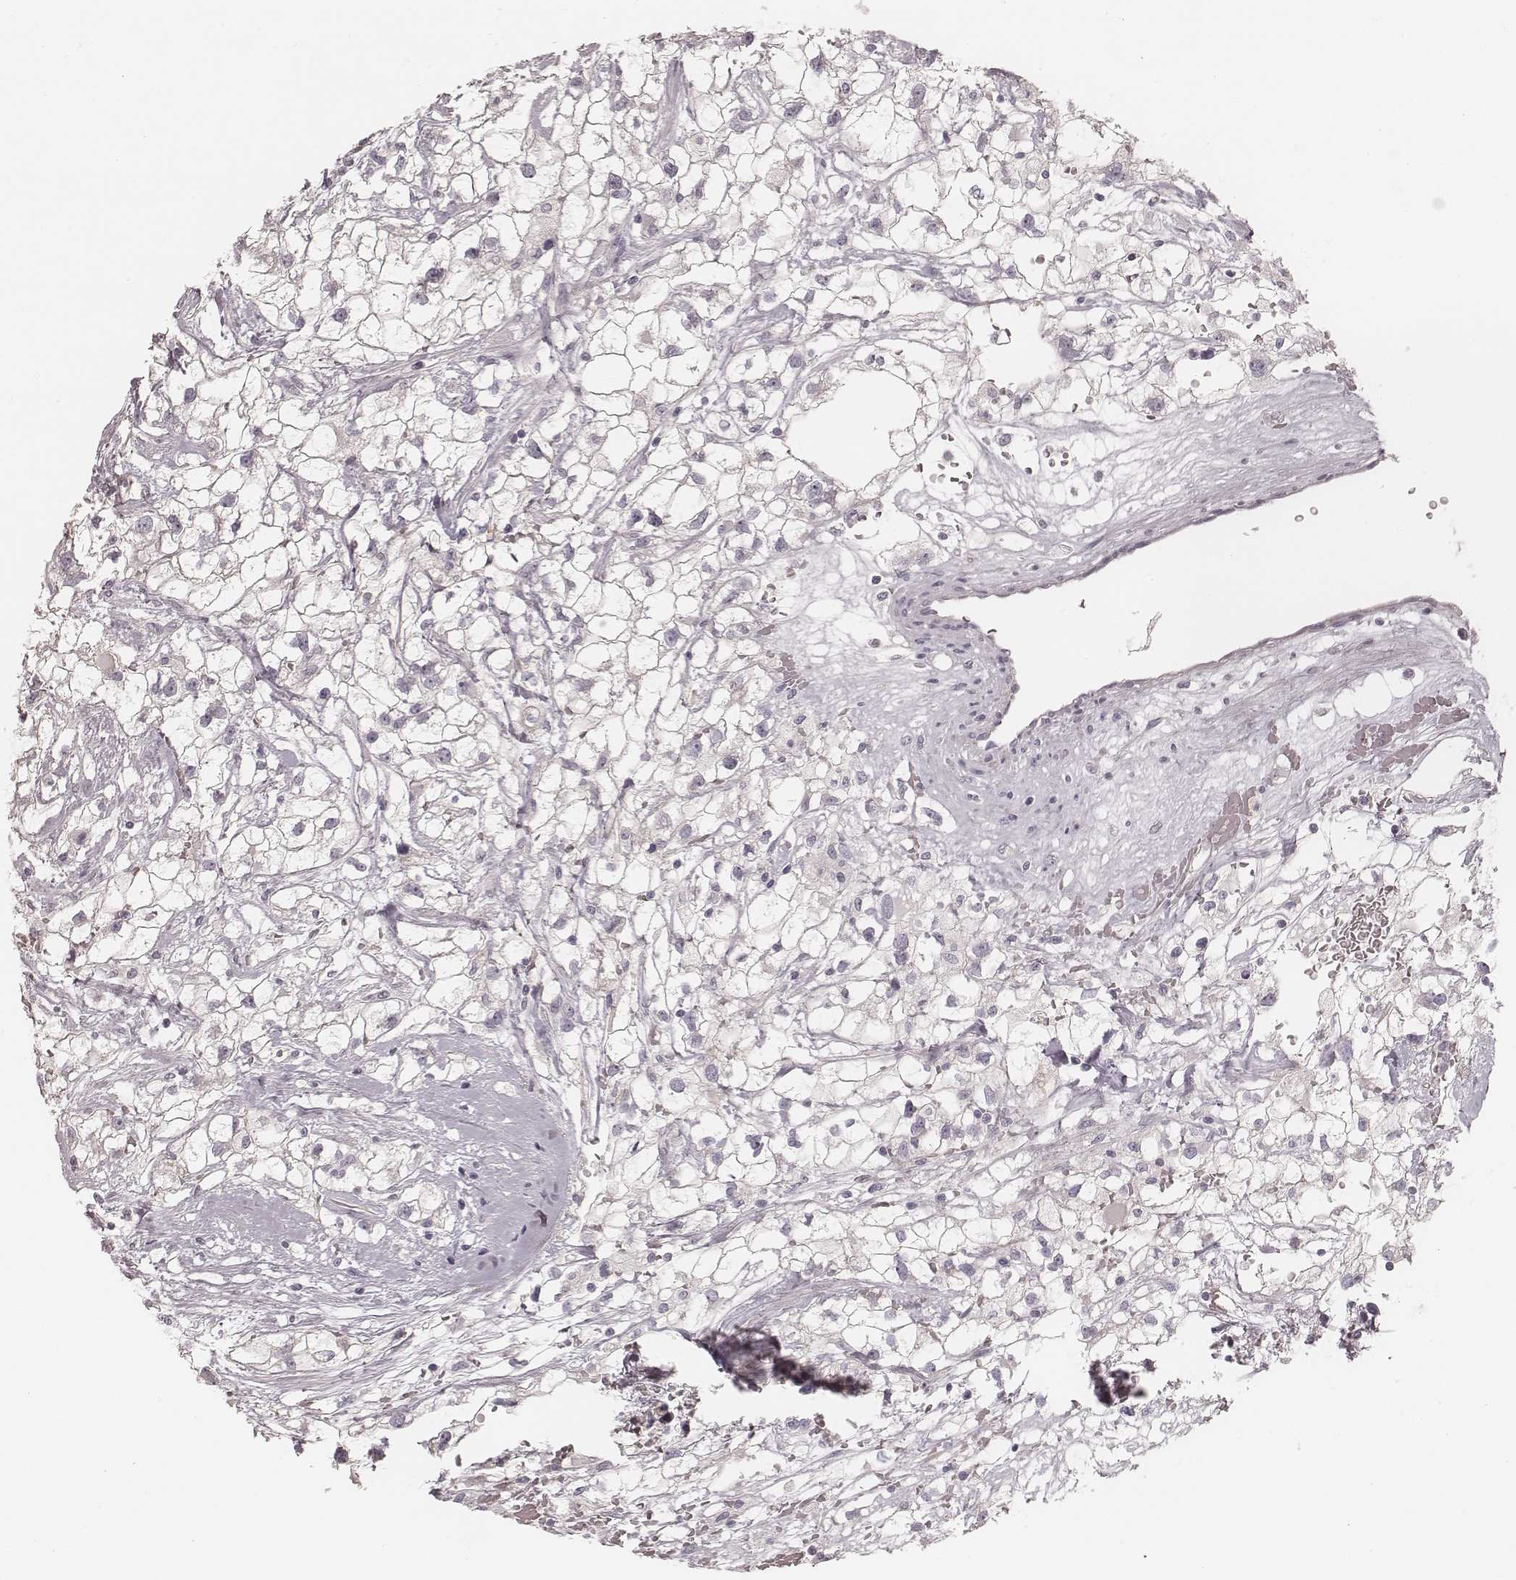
{"staining": {"intensity": "negative", "quantity": "none", "location": "none"}, "tissue": "renal cancer", "cell_type": "Tumor cells", "image_type": "cancer", "snomed": [{"axis": "morphology", "description": "Adenocarcinoma, NOS"}, {"axis": "topography", "description": "Kidney"}], "caption": "Renal cancer (adenocarcinoma) stained for a protein using immunohistochemistry (IHC) shows no expression tumor cells.", "gene": "SPATA24", "patient": {"sex": "male", "age": 59}}